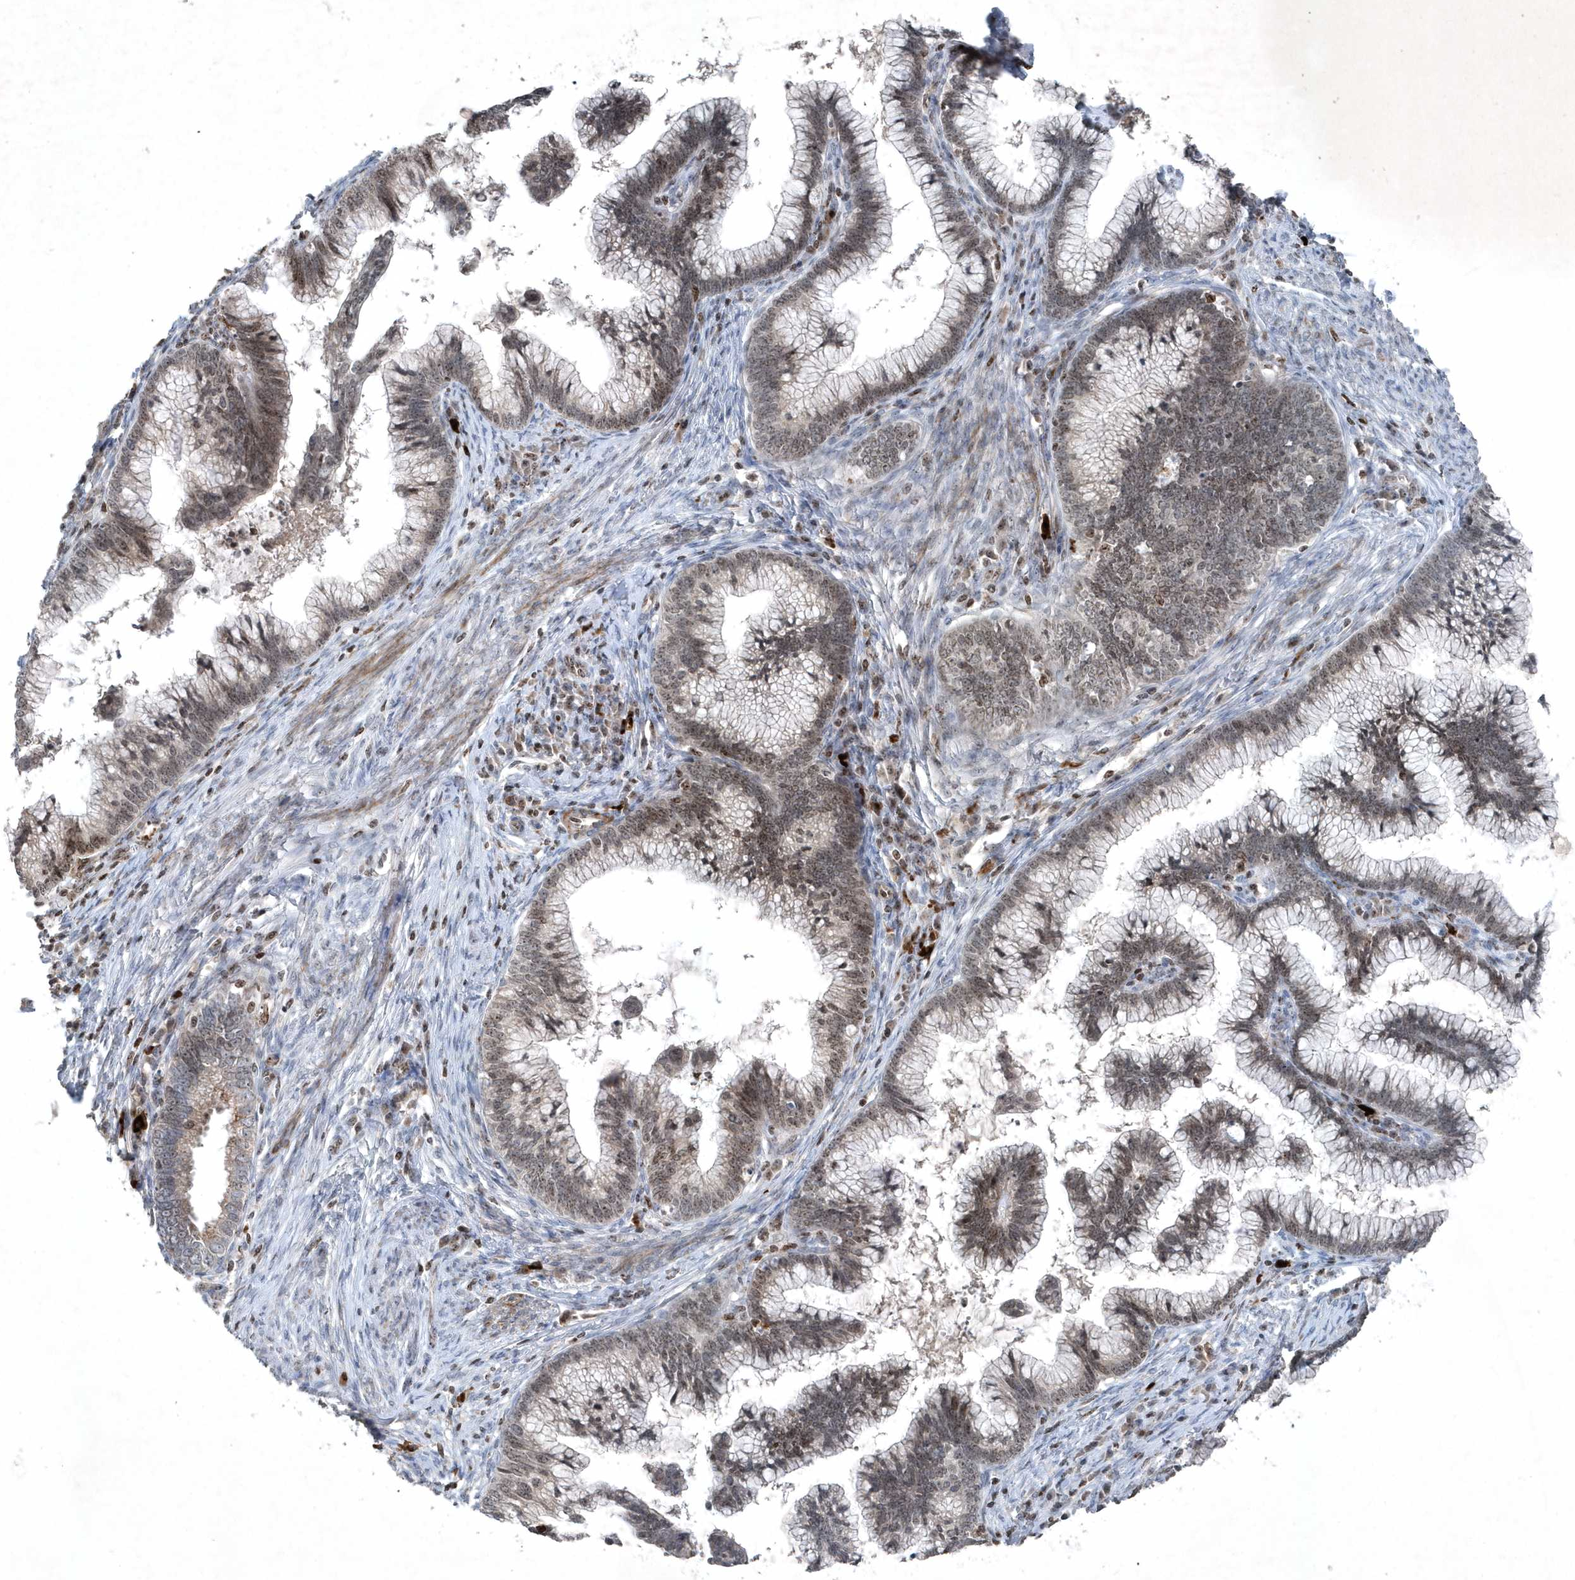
{"staining": {"intensity": "moderate", "quantity": "25%-75%", "location": "nuclear"}, "tissue": "cervical cancer", "cell_type": "Tumor cells", "image_type": "cancer", "snomed": [{"axis": "morphology", "description": "Adenocarcinoma, NOS"}, {"axis": "topography", "description": "Cervix"}], "caption": "The image reveals immunohistochemical staining of cervical cancer (adenocarcinoma). There is moderate nuclear staining is appreciated in approximately 25%-75% of tumor cells.", "gene": "QTRT2", "patient": {"sex": "female", "age": 36}}